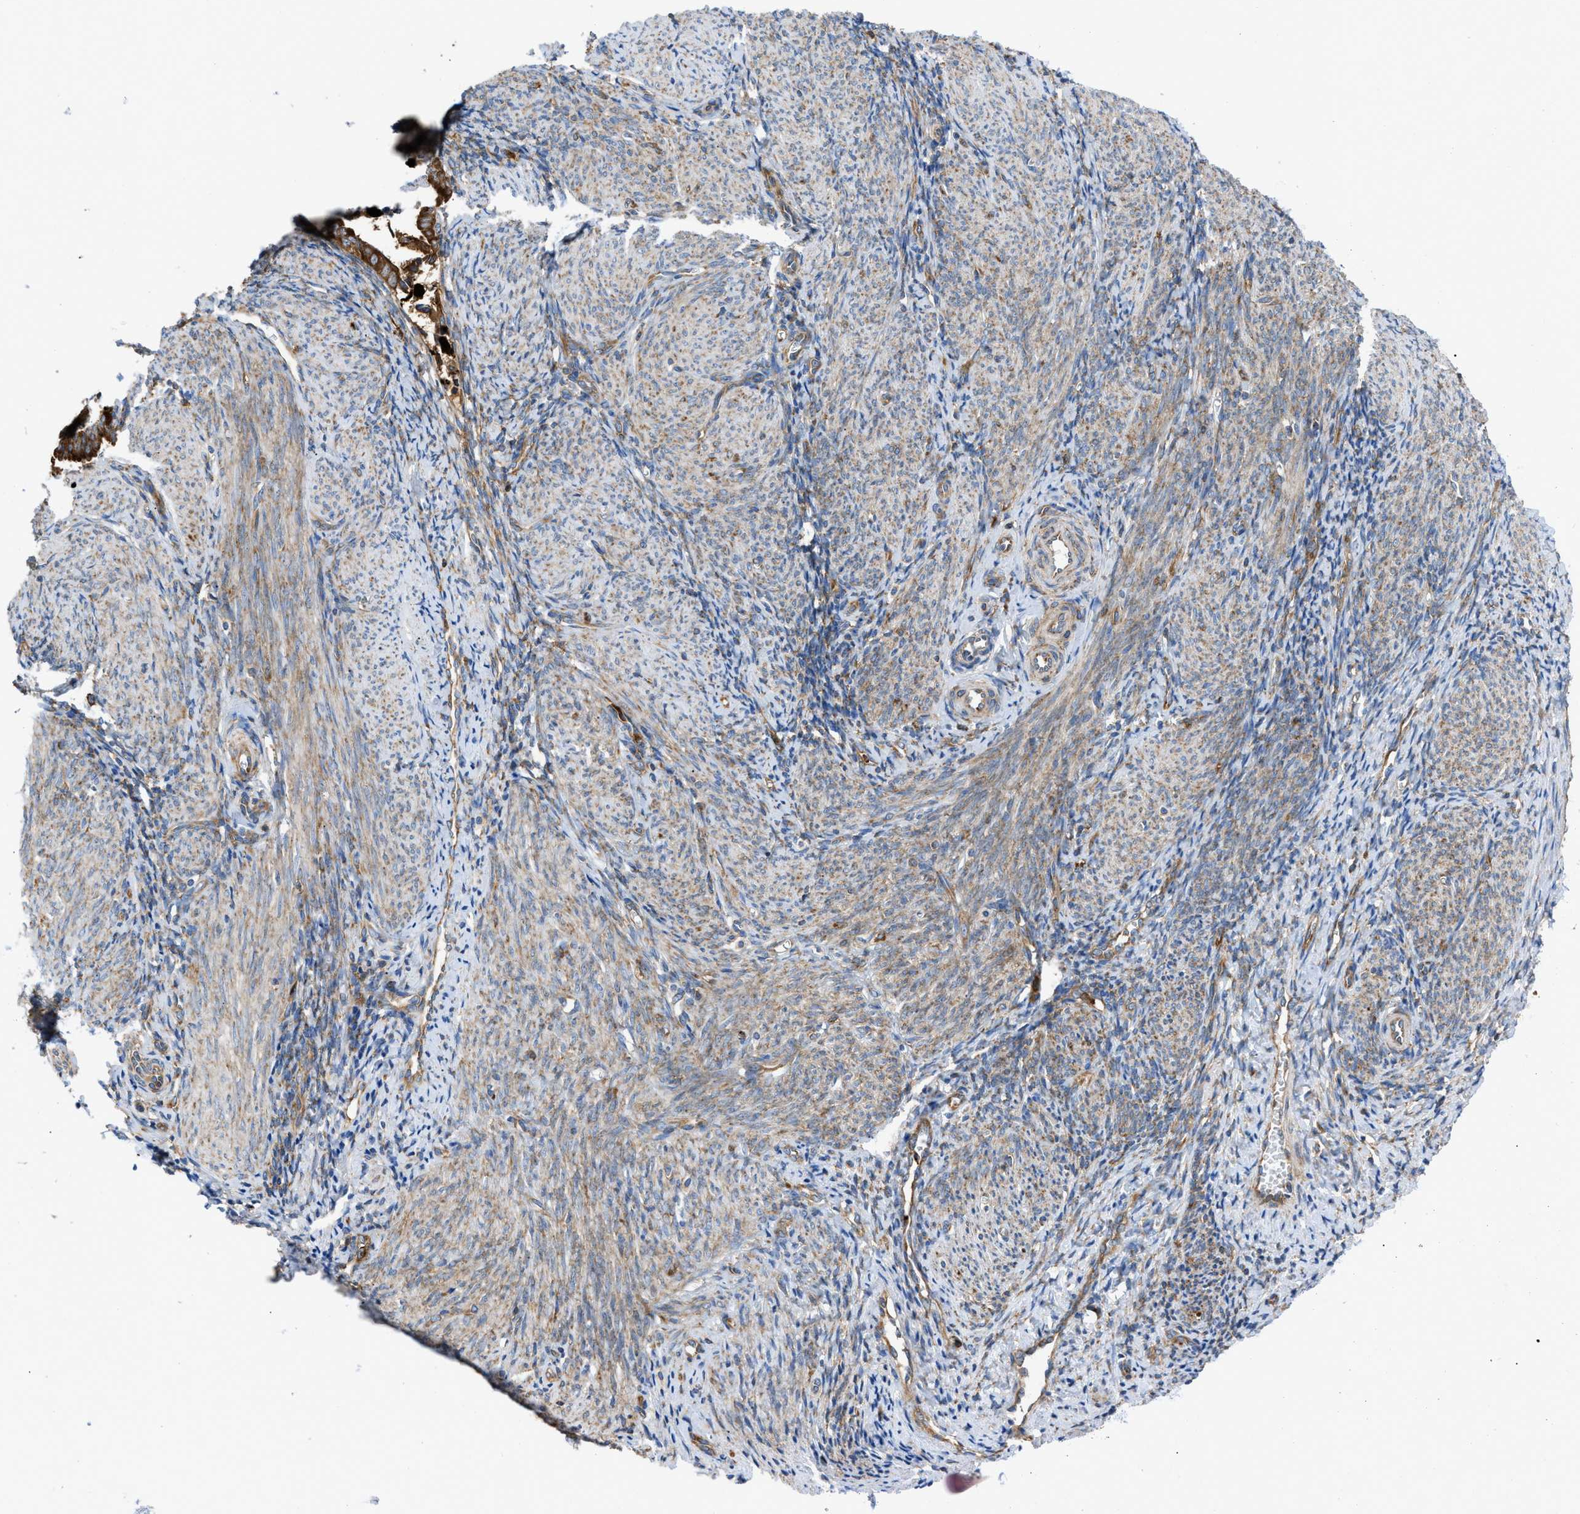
{"staining": {"intensity": "moderate", "quantity": "<25%", "location": "cytoplasmic/membranous"}, "tissue": "endometrium", "cell_type": "Cells in endometrial stroma", "image_type": "normal", "snomed": [{"axis": "morphology", "description": "Normal tissue, NOS"}, {"axis": "topography", "description": "Endometrium"}], "caption": "Immunohistochemical staining of unremarkable endometrium exhibits low levels of moderate cytoplasmic/membranous expression in about <25% of cells in endometrial stroma. The protein is shown in brown color, while the nuclei are stained blue.", "gene": "GPAT4", "patient": {"sex": "female", "age": 50}}